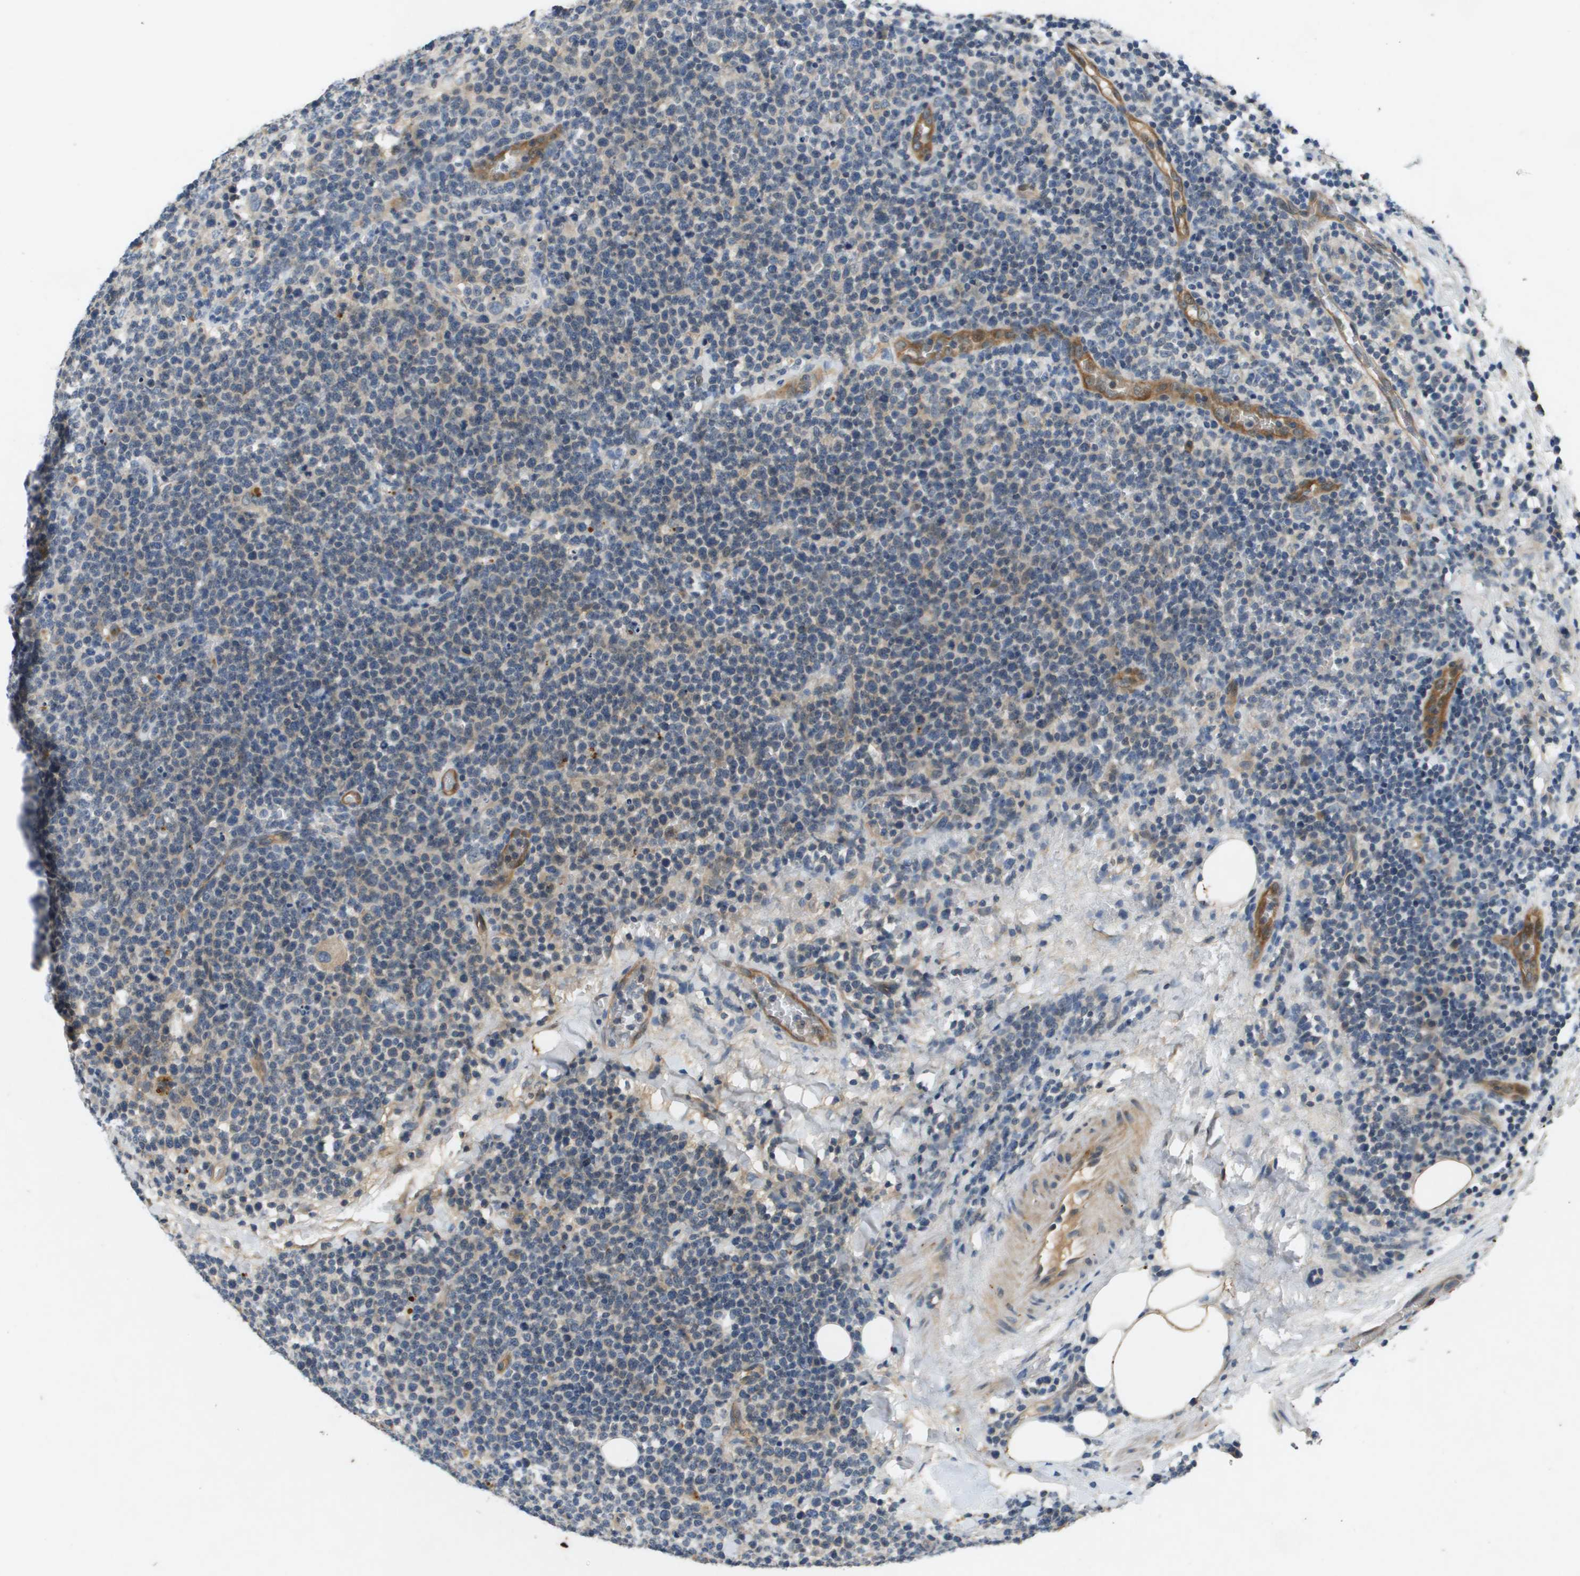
{"staining": {"intensity": "weak", "quantity": "<25%", "location": "cytoplasmic/membranous"}, "tissue": "lymphoma", "cell_type": "Tumor cells", "image_type": "cancer", "snomed": [{"axis": "morphology", "description": "Malignant lymphoma, non-Hodgkin's type, High grade"}, {"axis": "topography", "description": "Lymph node"}], "caption": "Human lymphoma stained for a protein using immunohistochemistry demonstrates no positivity in tumor cells.", "gene": "PGAP3", "patient": {"sex": "male", "age": 61}}